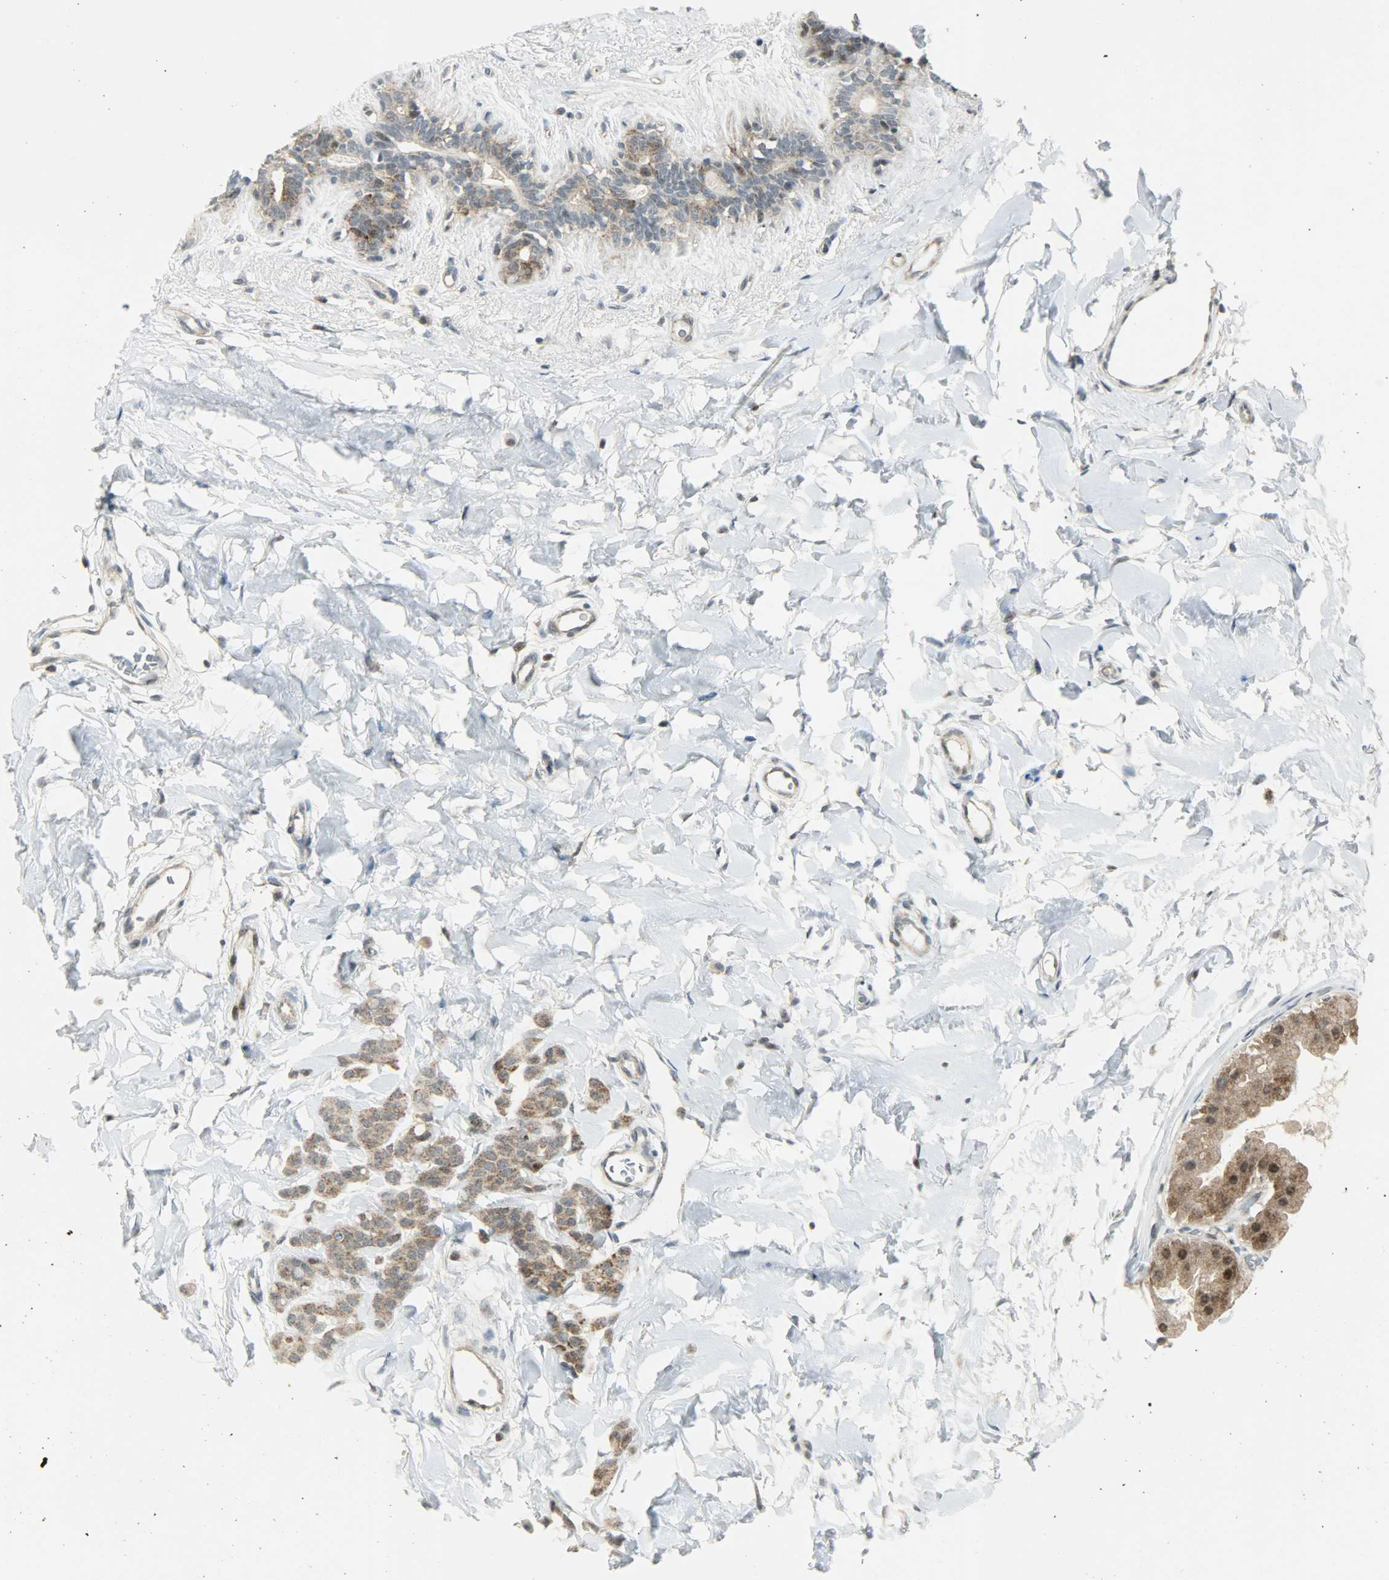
{"staining": {"intensity": "moderate", "quantity": ">75%", "location": "cytoplasmic/membranous,nuclear"}, "tissue": "breast cancer", "cell_type": "Tumor cells", "image_type": "cancer", "snomed": [{"axis": "morphology", "description": "Lobular carcinoma, in situ"}, {"axis": "morphology", "description": "Lobular carcinoma"}, {"axis": "topography", "description": "Breast"}], "caption": "A brown stain labels moderate cytoplasmic/membranous and nuclear expression of a protein in breast cancer tumor cells.", "gene": "IL15", "patient": {"sex": "female", "age": 41}}